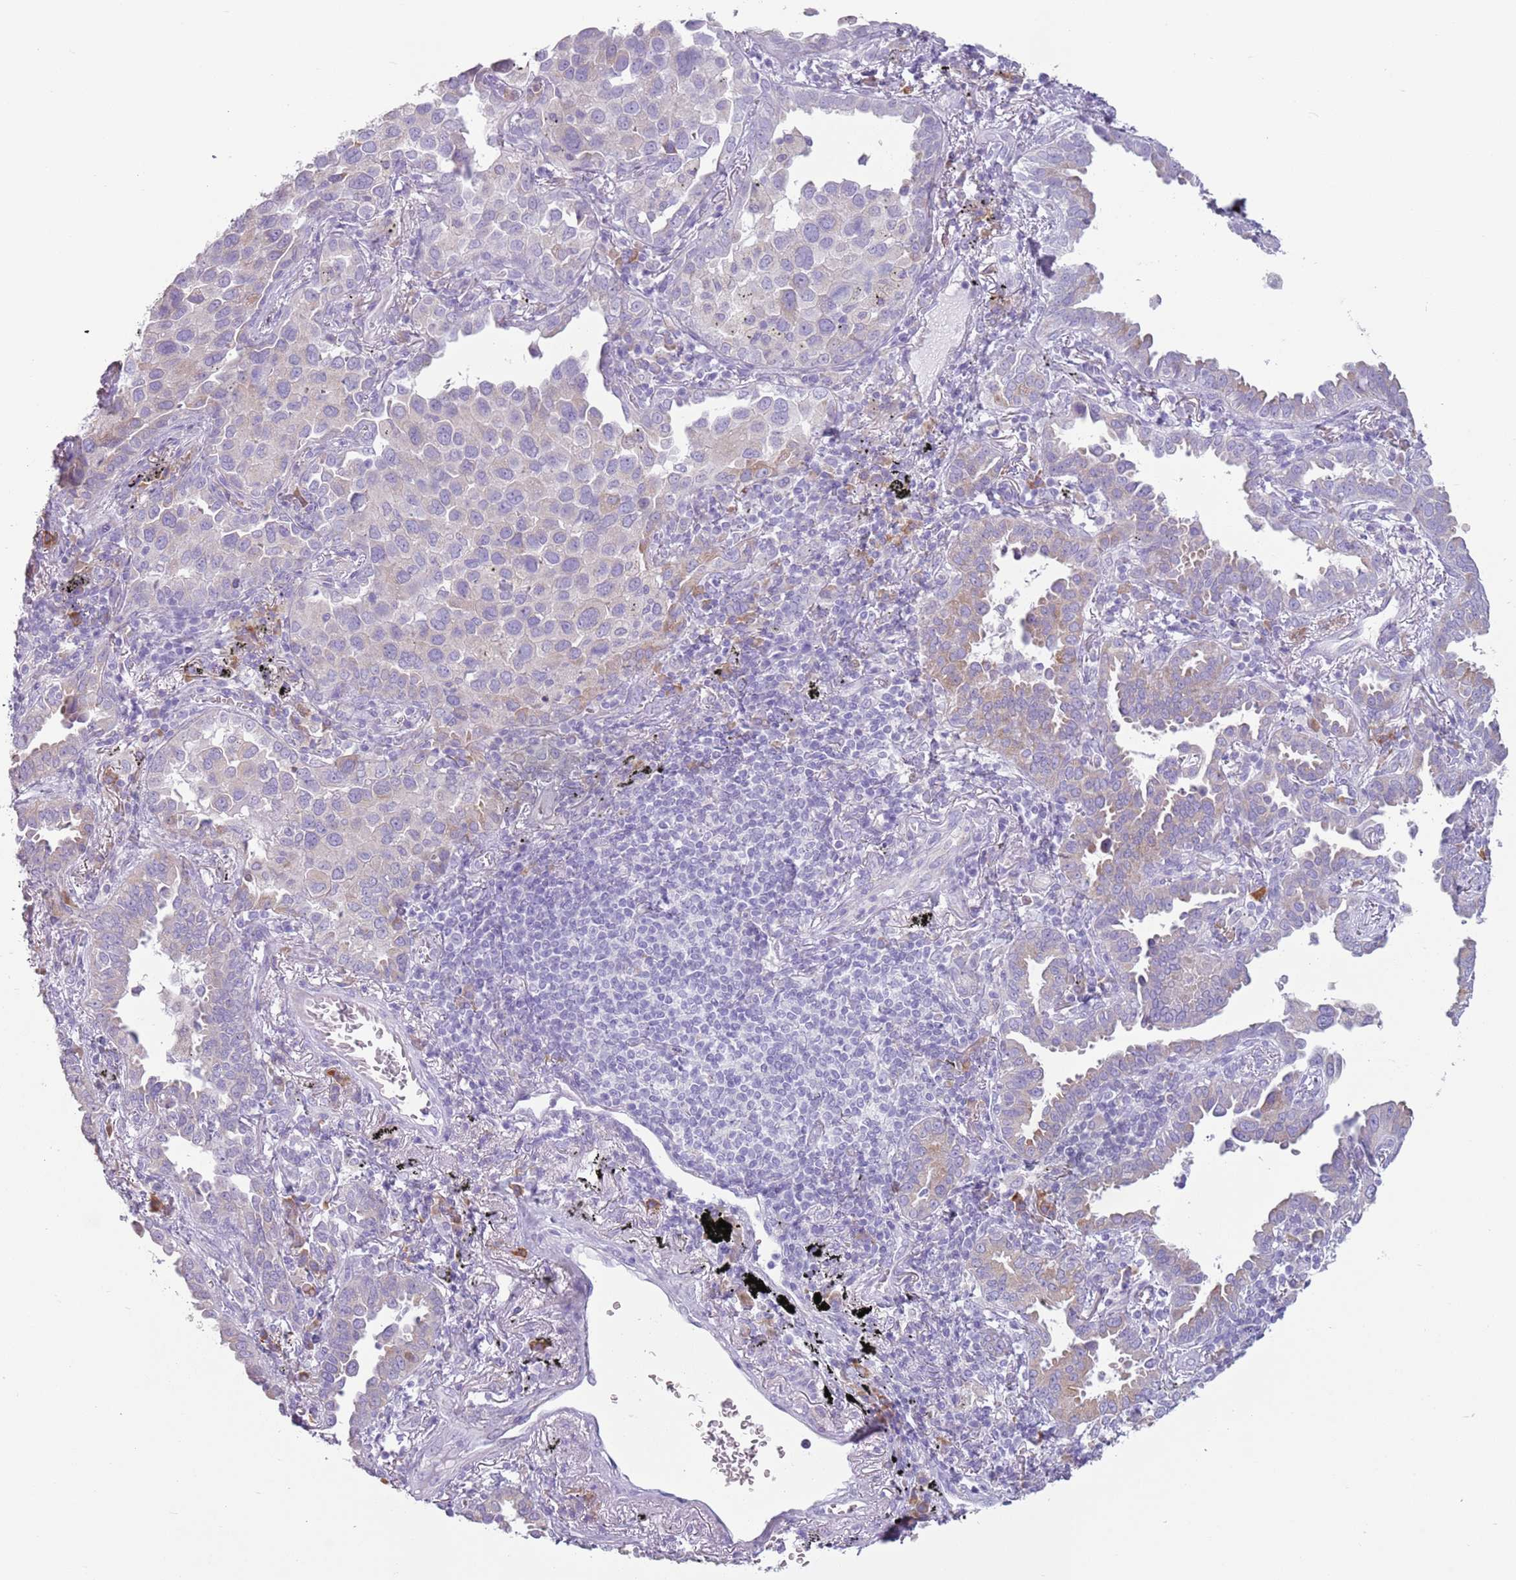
{"staining": {"intensity": "weak", "quantity": "<25%", "location": "cytoplasmic/membranous"}, "tissue": "lung cancer", "cell_type": "Tumor cells", "image_type": "cancer", "snomed": [{"axis": "morphology", "description": "Adenocarcinoma, NOS"}, {"axis": "topography", "description": "Lung"}], "caption": "Immunohistochemistry (IHC) of human lung cancer demonstrates no positivity in tumor cells.", "gene": "HYOU1", "patient": {"sex": "male", "age": 67}}